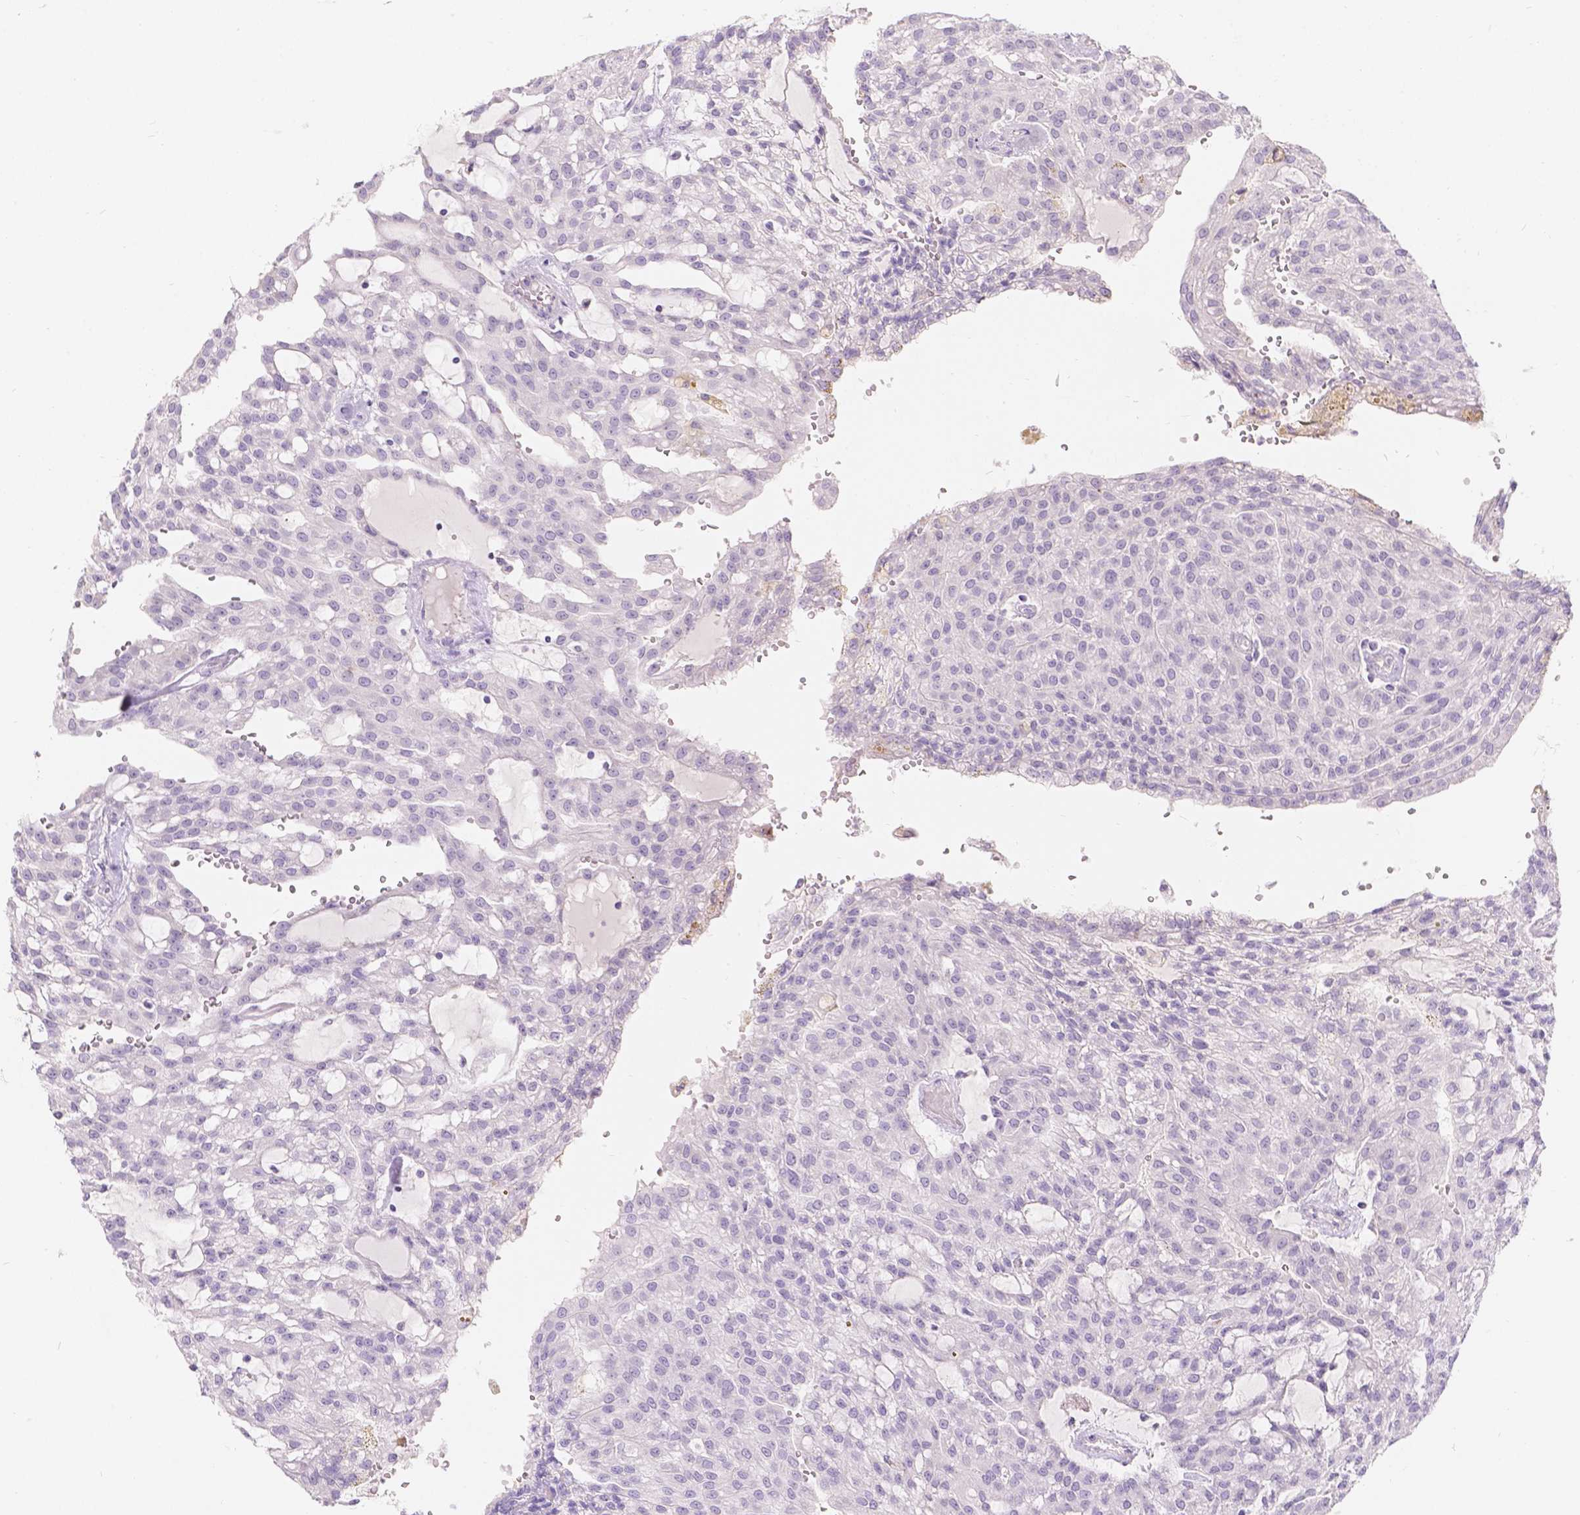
{"staining": {"intensity": "negative", "quantity": "none", "location": "none"}, "tissue": "renal cancer", "cell_type": "Tumor cells", "image_type": "cancer", "snomed": [{"axis": "morphology", "description": "Adenocarcinoma, NOS"}, {"axis": "topography", "description": "Kidney"}], "caption": "High magnification brightfield microscopy of renal cancer stained with DAB (3,3'-diaminobenzidine) (brown) and counterstained with hematoxylin (blue): tumor cells show no significant staining.", "gene": "HTN3", "patient": {"sex": "male", "age": 63}}